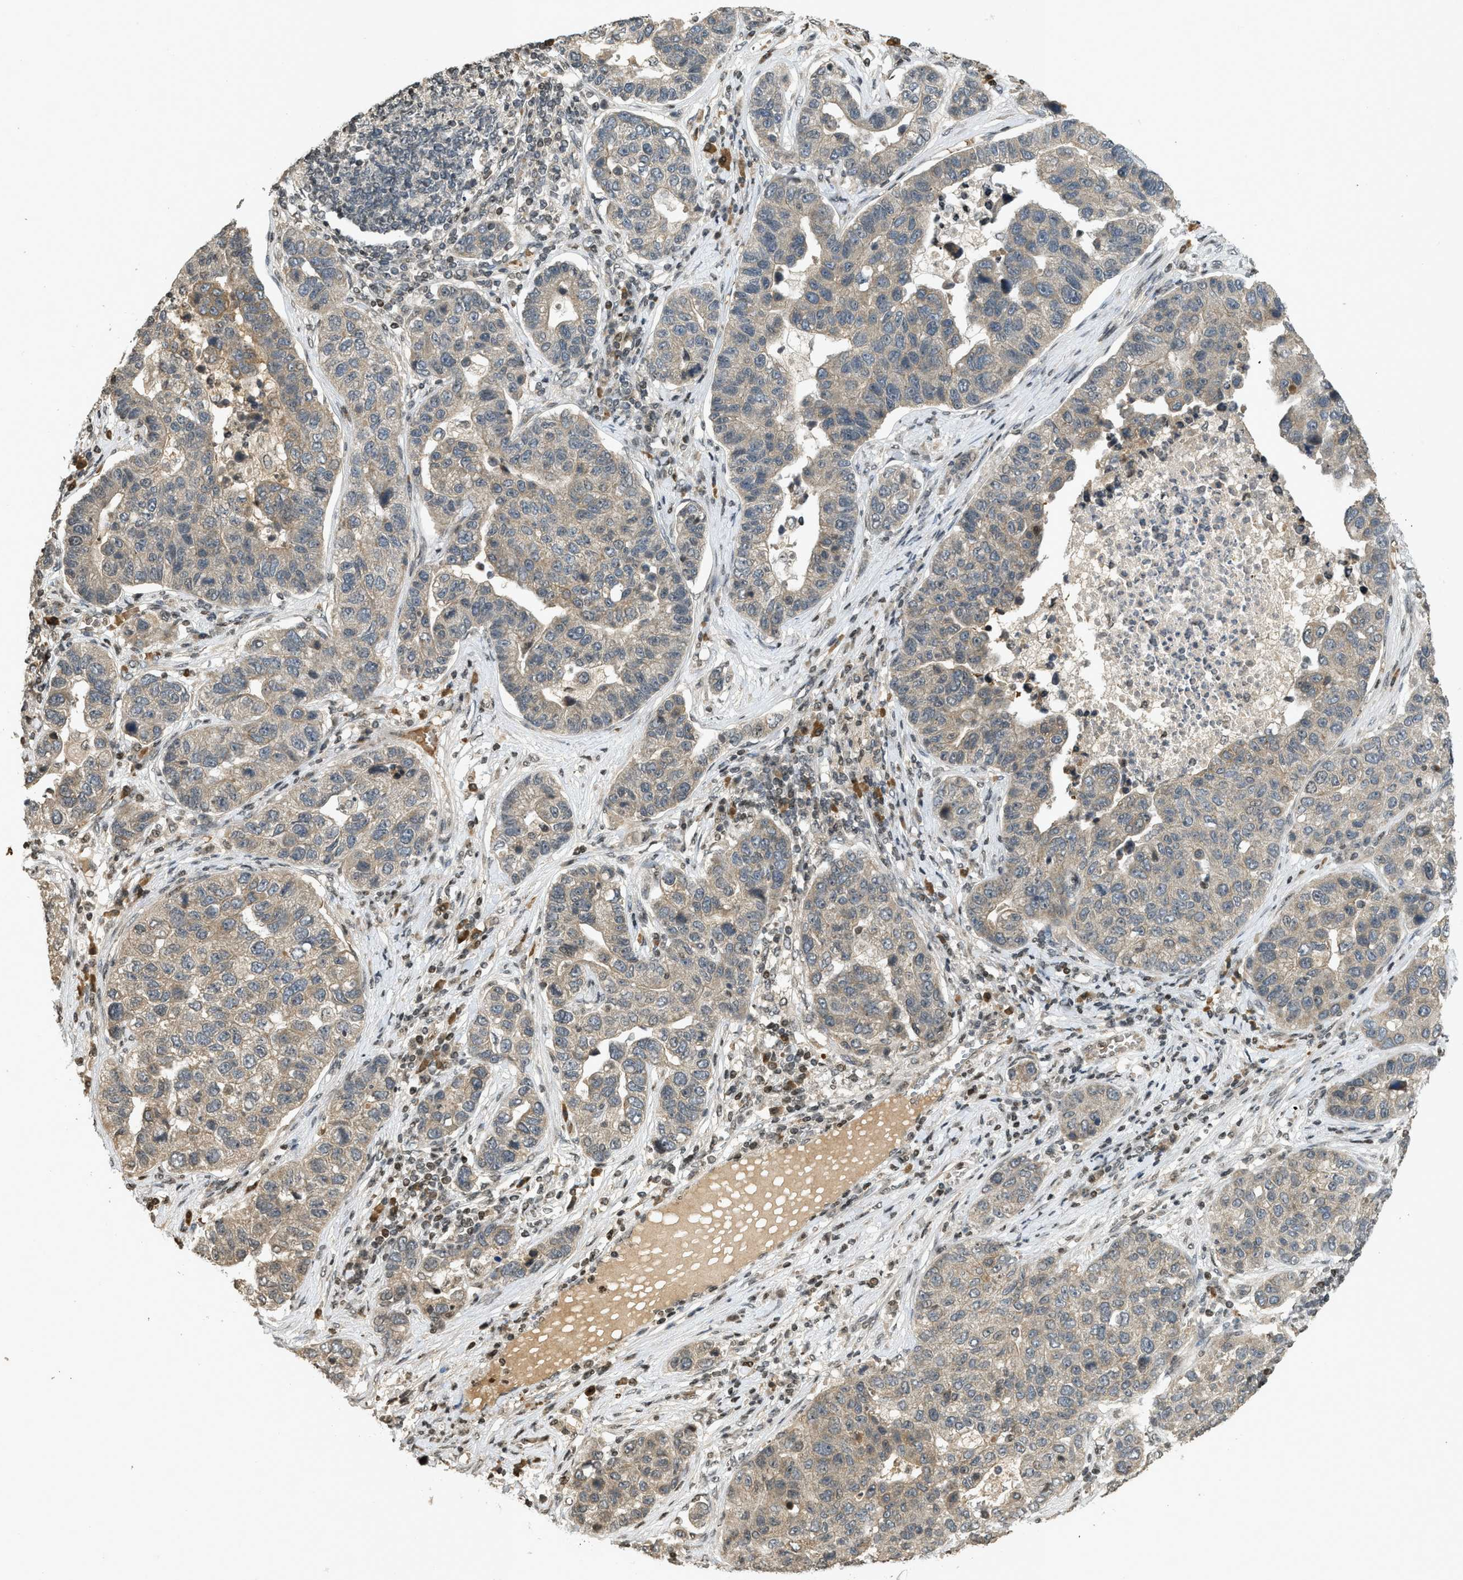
{"staining": {"intensity": "weak", "quantity": ">75%", "location": "cytoplasmic/membranous"}, "tissue": "pancreatic cancer", "cell_type": "Tumor cells", "image_type": "cancer", "snomed": [{"axis": "morphology", "description": "Adenocarcinoma, NOS"}, {"axis": "topography", "description": "Pancreas"}], "caption": "Pancreatic cancer (adenocarcinoma) stained for a protein (brown) demonstrates weak cytoplasmic/membranous positive staining in approximately >75% of tumor cells.", "gene": "SIAH1", "patient": {"sex": "female", "age": 61}}